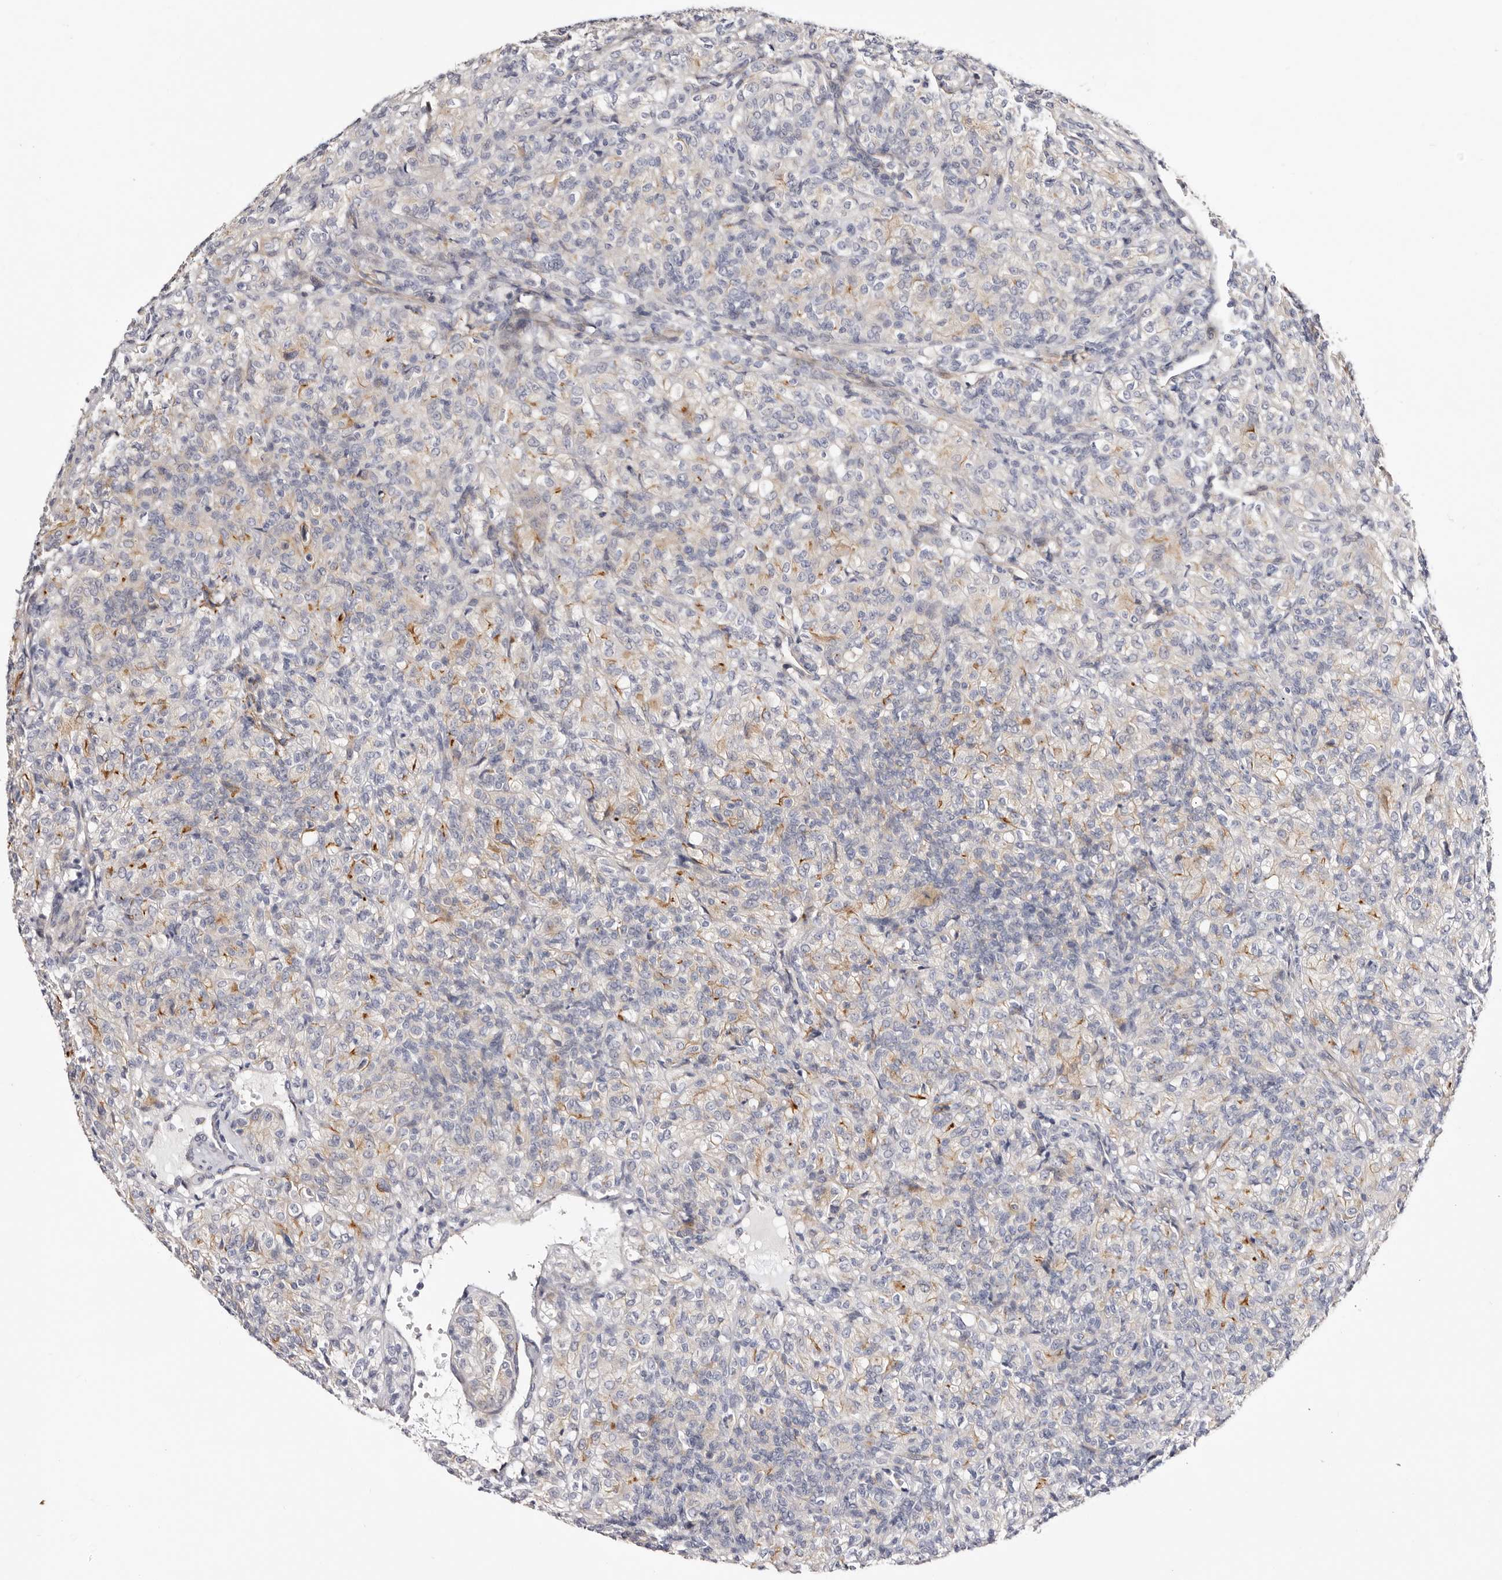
{"staining": {"intensity": "negative", "quantity": "none", "location": "none"}, "tissue": "renal cancer", "cell_type": "Tumor cells", "image_type": "cancer", "snomed": [{"axis": "morphology", "description": "Adenocarcinoma, NOS"}, {"axis": "topography", "description": "Kidney"}], "caption": "High power microscopy image of an immunohistochemistry photomicrograph of renal cancer (adenocarcinoma), revealing no significant staining in tumor cells. (DAB (3,3'-diaminobenzidine) immunohistochemistry visualized using brightfield microscopy, high magnification).", "gene": "PANK4", "patient": {"sex": "male", "age": 77}}